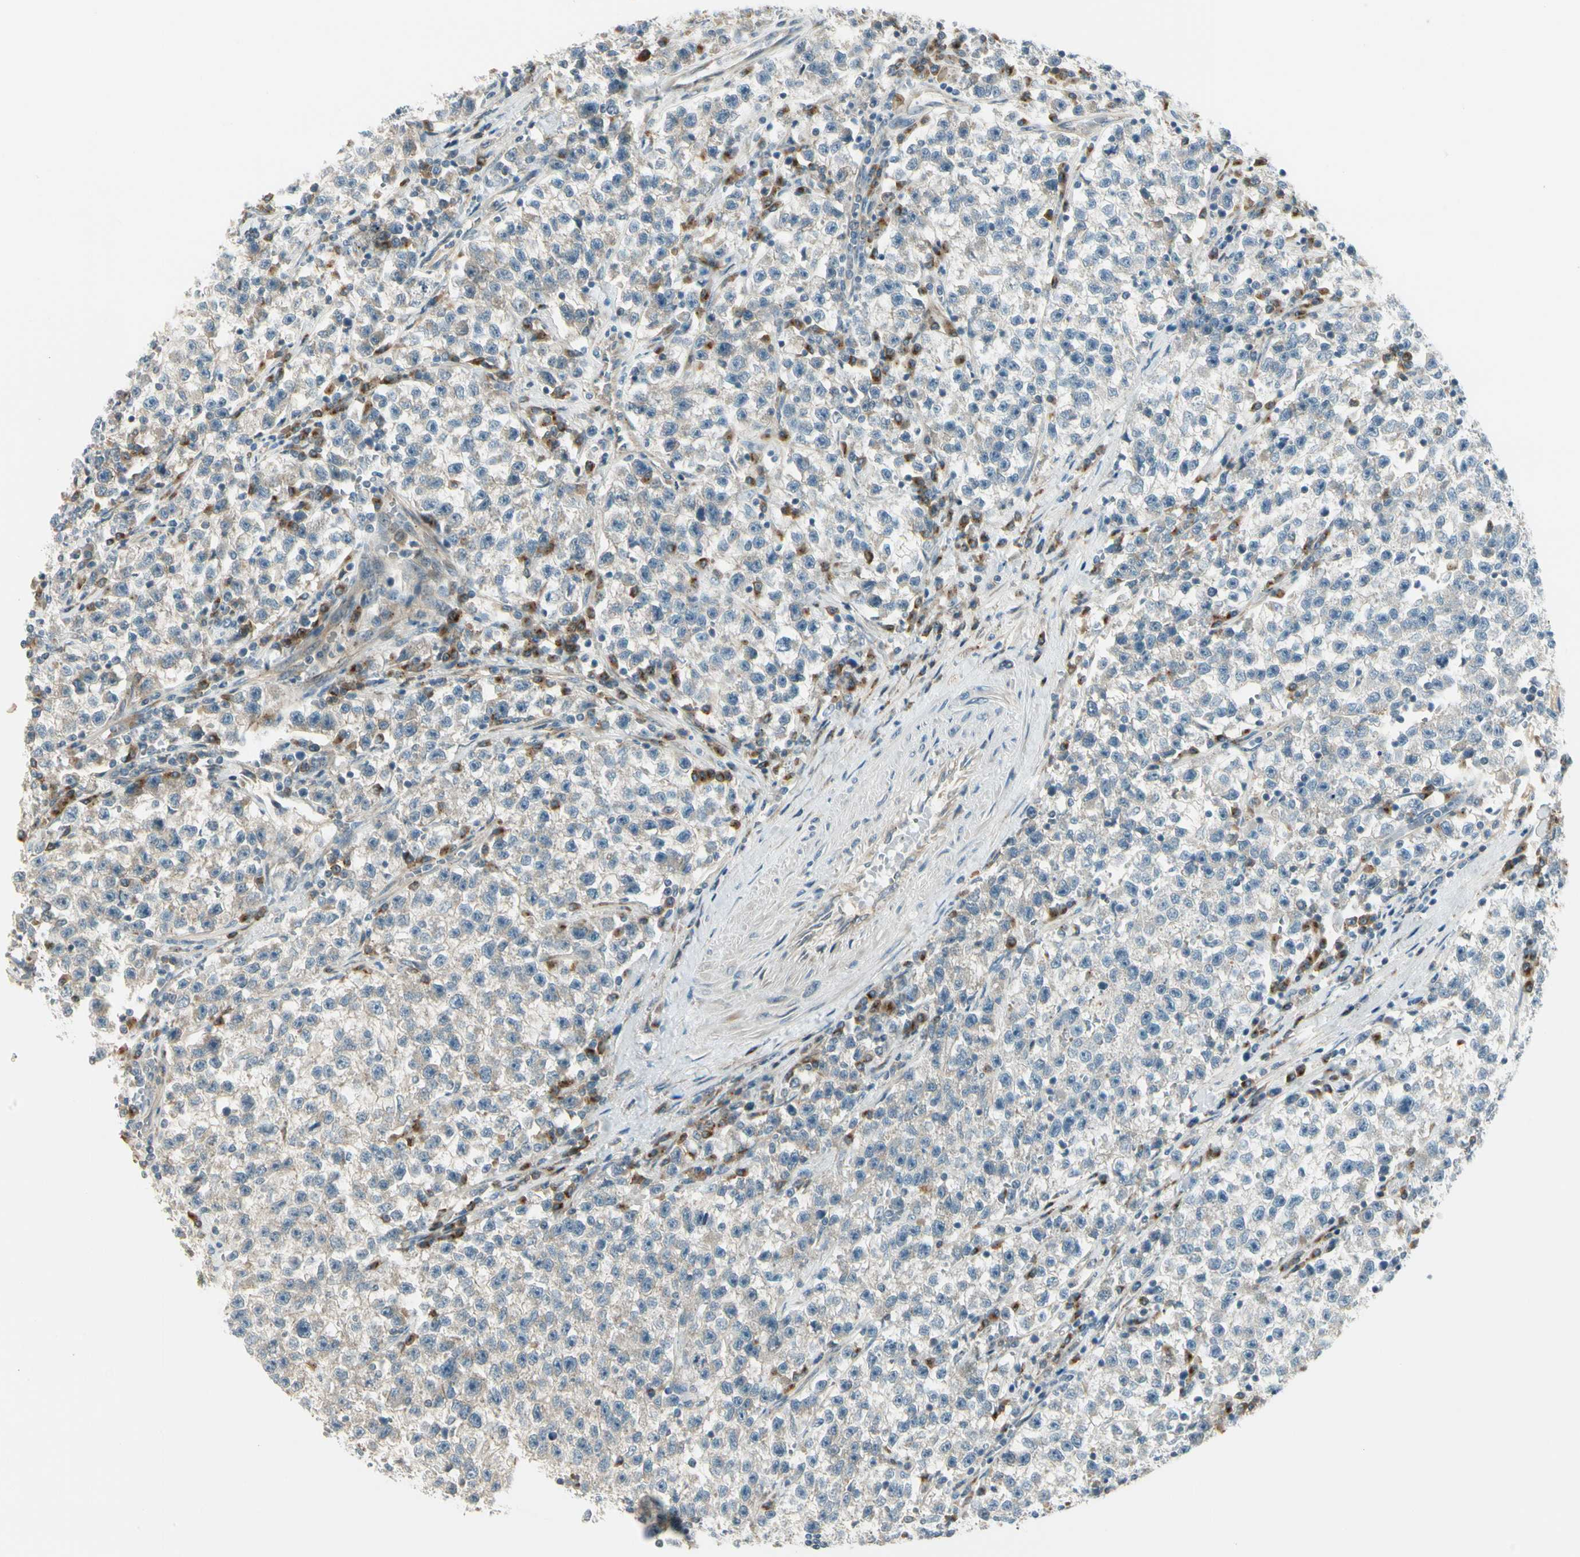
{"staining": {"intensity": "weak", "quantity": "25%-75%", "location": "cytoplasmic/membranous"}, "tissue": "testis cancer", "cell_type": "Tumor cells", "image_type": "cancer", "snomed": [{"axis": "morphology", "description": "Seminoma, NOS"}, {"axis": "topography", "description": "Testis"}], "caption": "Immunohistochemistry staining of testis cancer (seminoma), which shows low levels of weak cytoplasmic/membranous expression in about 25%-75% of tumor cells indicating weak cytoplasmic/membranous protein positivity. The staining was performed using DAB (brown) for protein detection and nuclei were counterstained in hematoxylin (blue).", "gene": "MANSC1", "patient": {"sex": "male", "age": 22}}